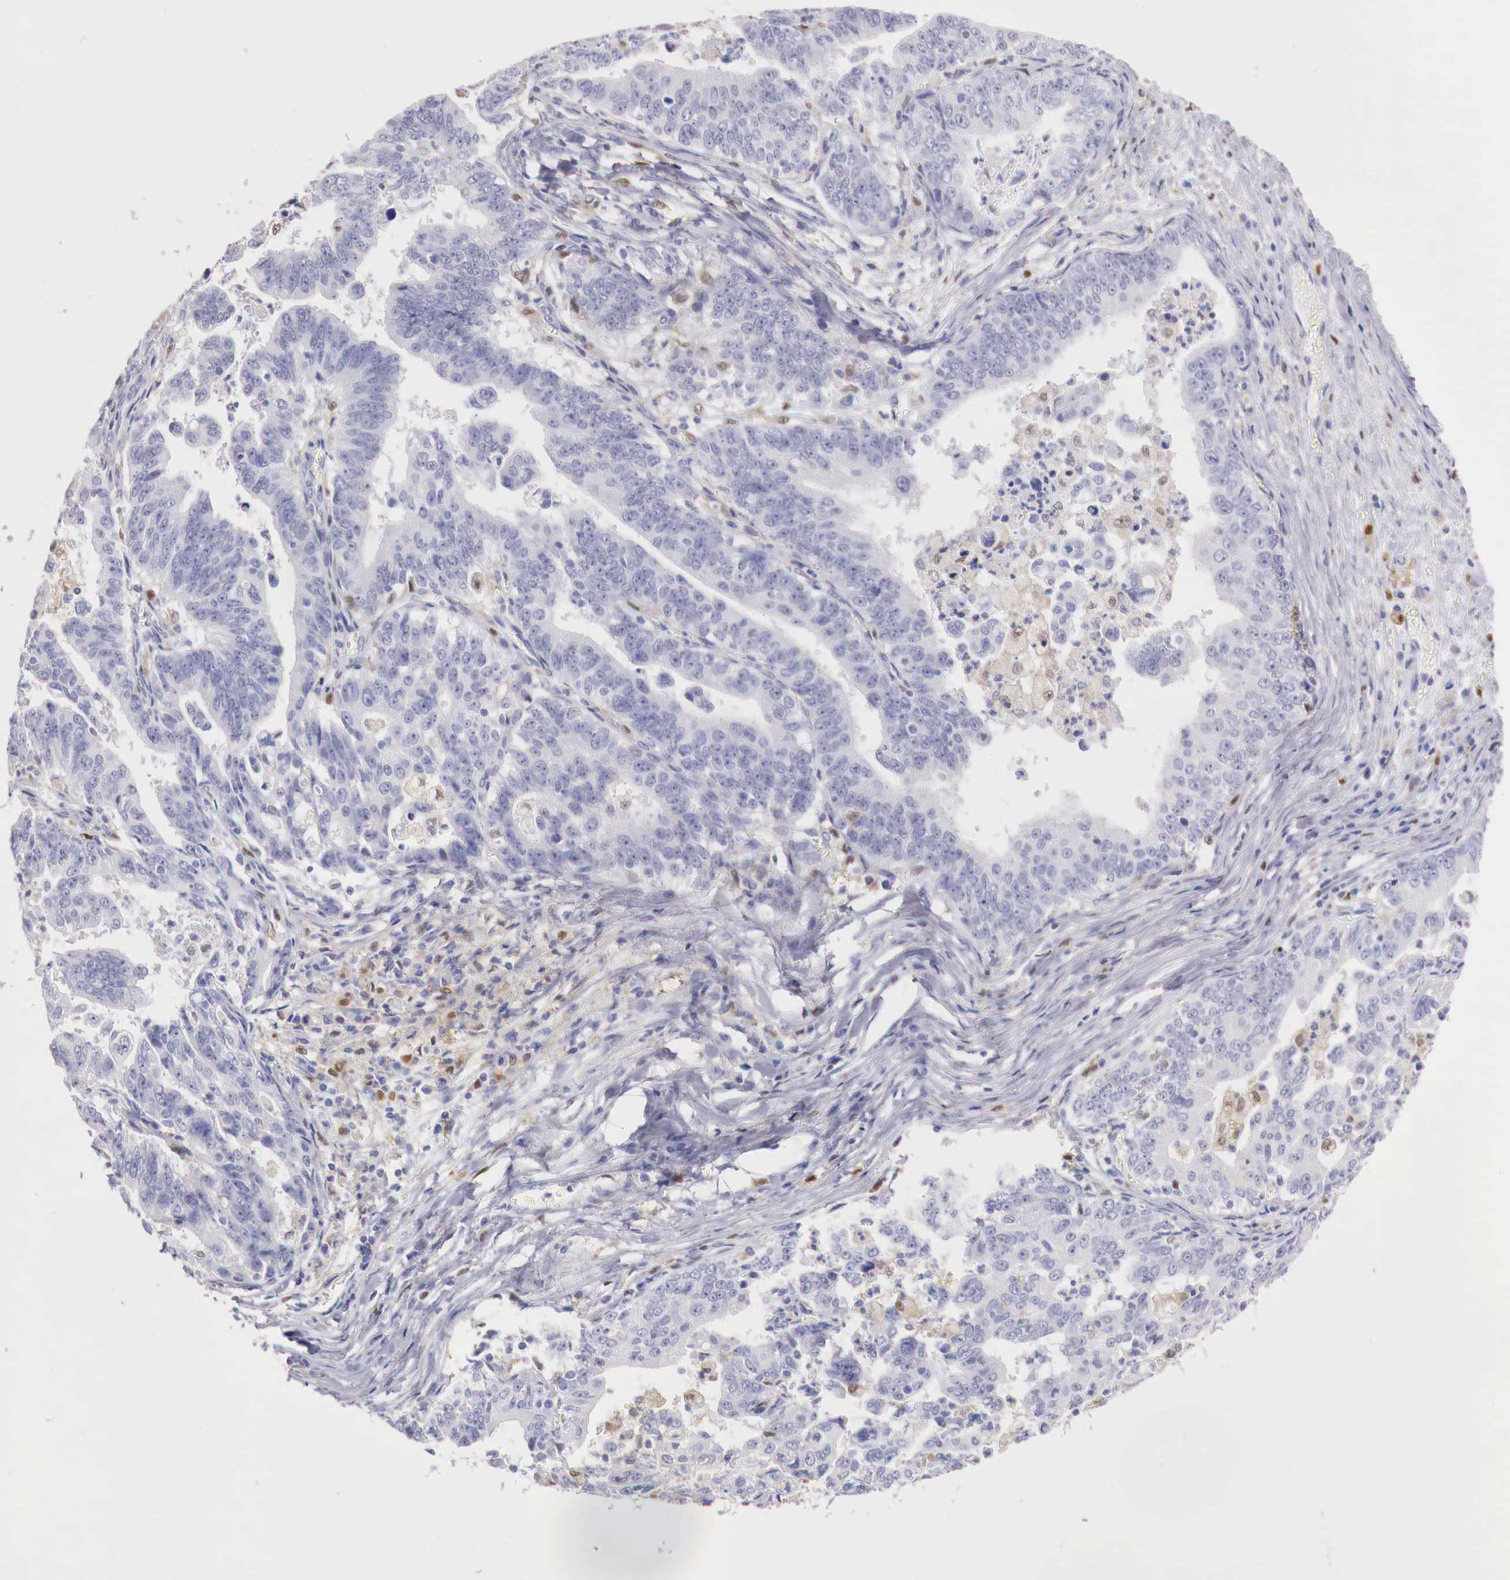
{"staining": {"intensity": "negative", "quantity": "none", "location": "none"}, "tissue": "stomach cancer", "cell_type": "Tumor cells", "image_type": "cancer", "snomed": [{"axis": "morphology", "description": "Adenocarcinoma, NOS"}, {"axis": "topography", "description": "Stomach, upper"}], "caption": "Stomach adenocarcinoma was stained to show a protein in brown. There is no significant staining in tumor cells.", "gene": "RENBP", "patient": {"sex": "female", "age": 50}}